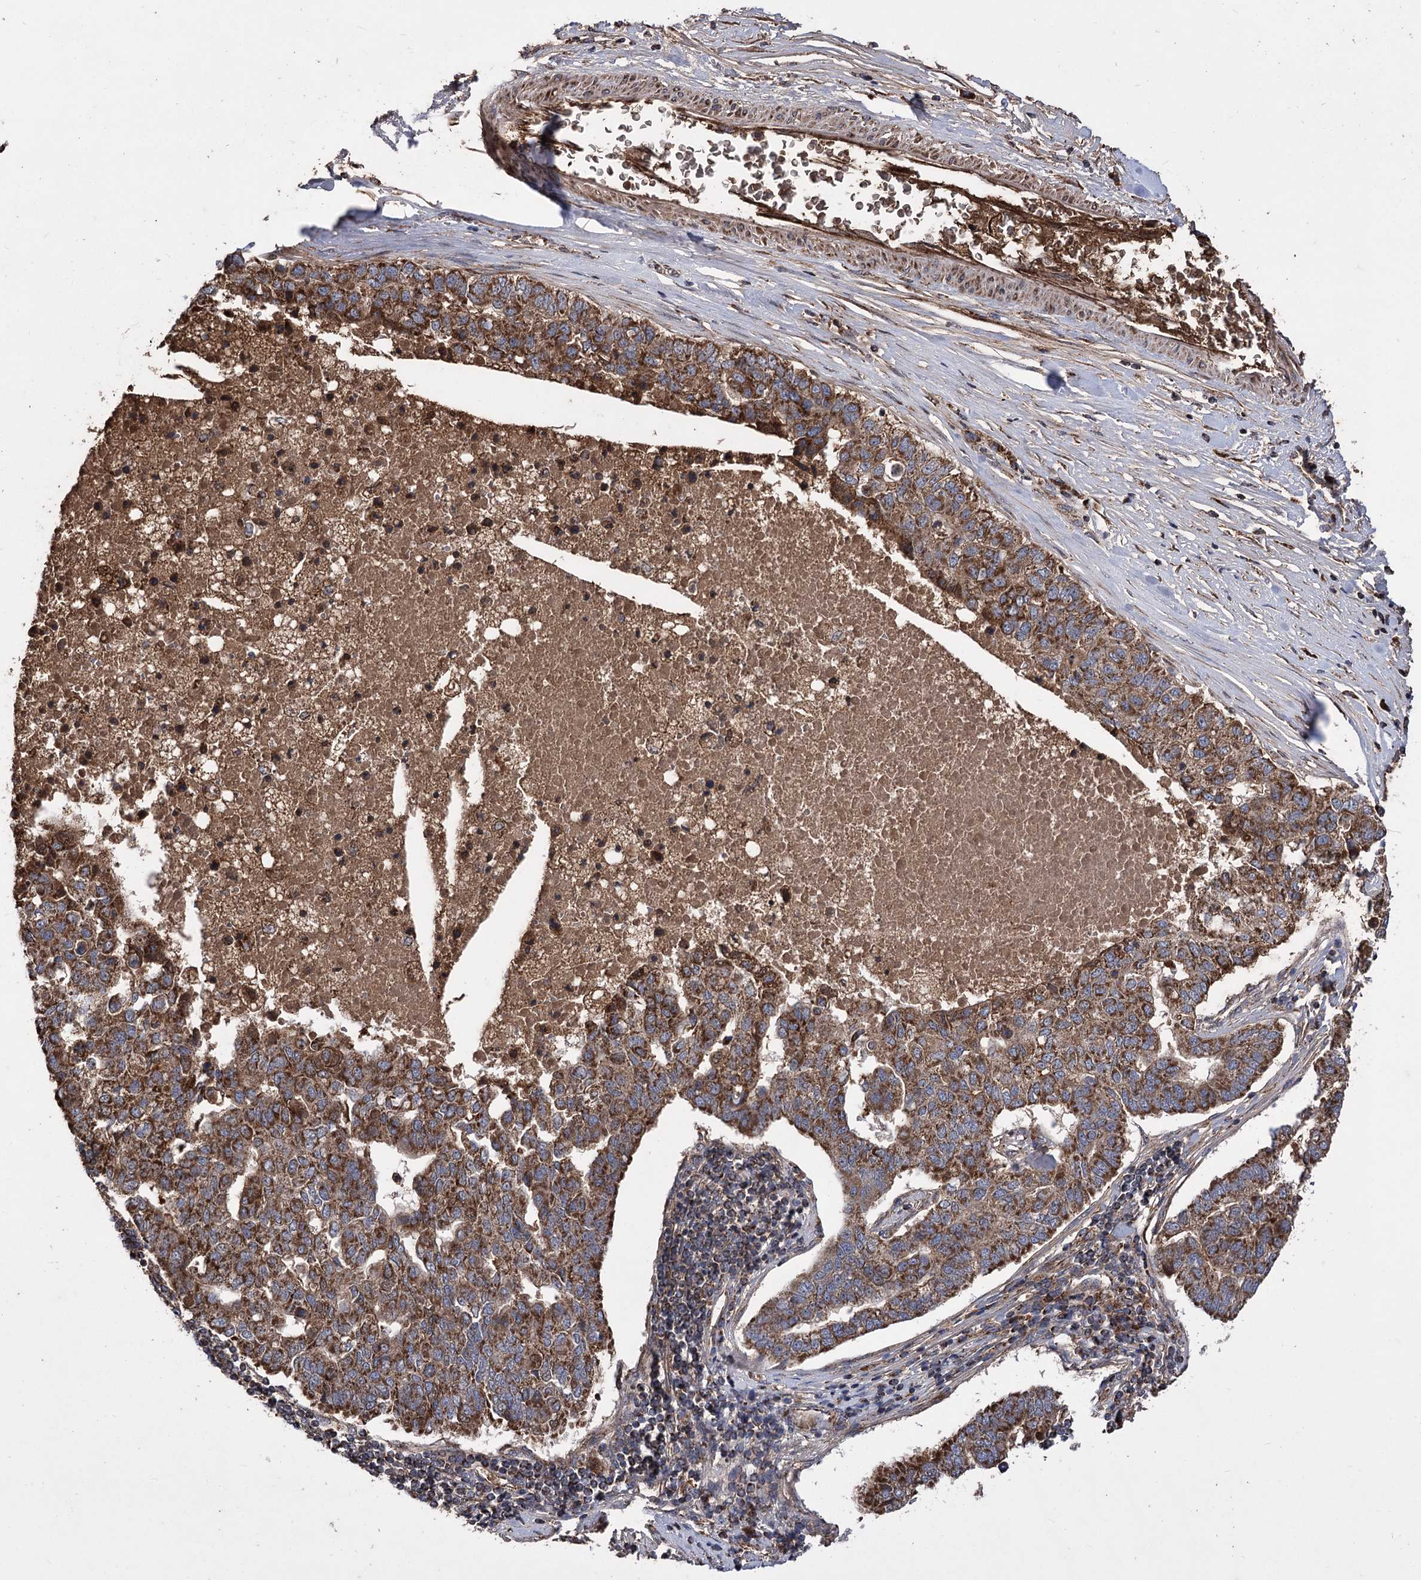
{"staining": {"intensity": "strong", "quantity": ">75%", "location": "cytoplasmic/membranous"}, "tissue": "pancreatic cancer", "cell_type": "Tumor cells", "image_type": "cancer", "snomed": [{"axis": "morphology", "description": "Adenocarcinoma, NOS"}, {"axis": "topography", "description": "Pancreas"}], "caption": "Immunohistochemistry of pancreatic cancer demonstrates high levels of strong cytoplasmic/membranous staining in approximately >75% of tumor cells.", "gene": "RASSF3", "patient": {"sex": "female", "age": 61}}